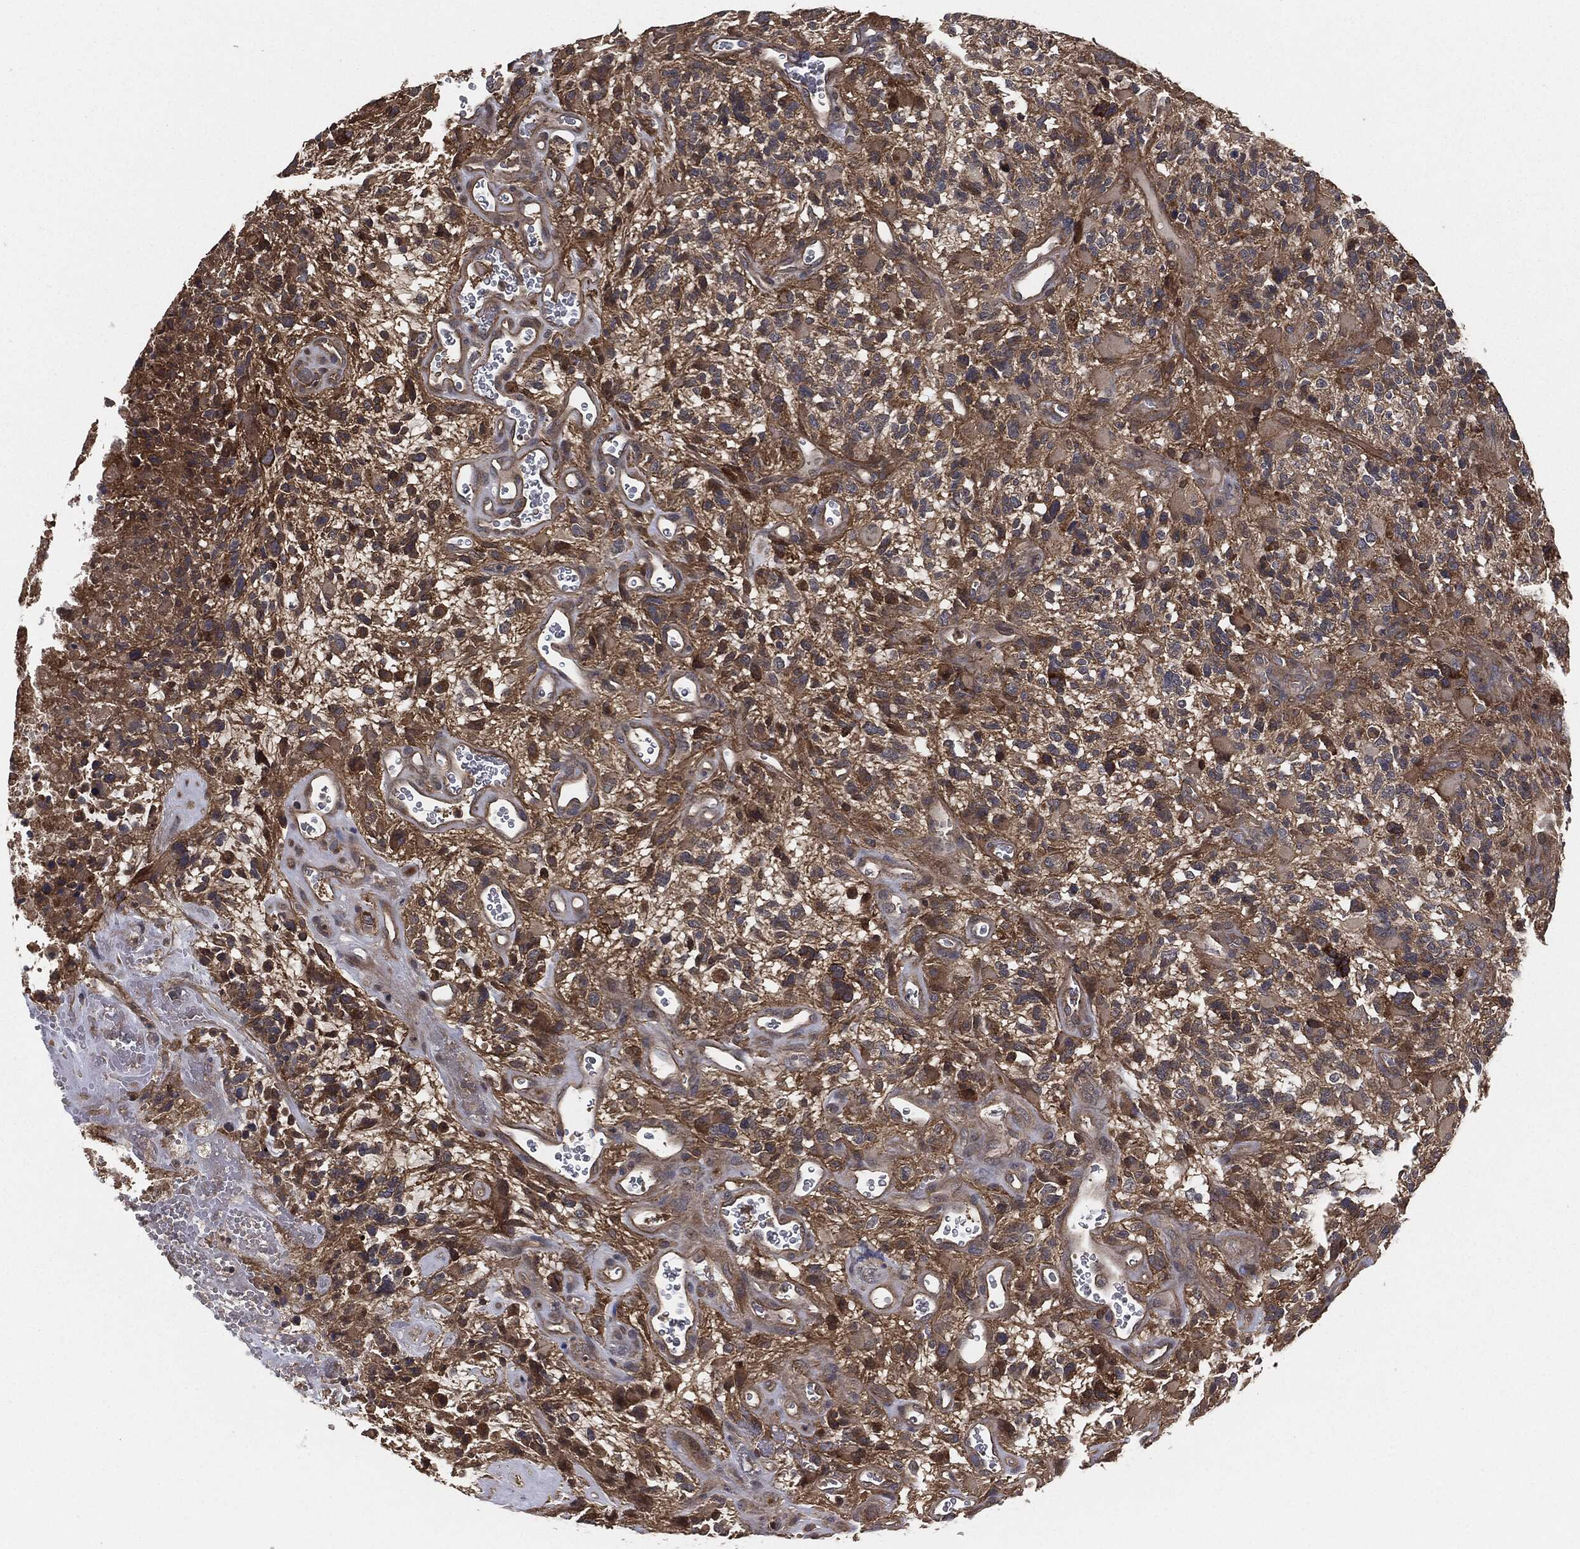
{"staining": {"intensity": "moderate", "quantity": "25%-75%", "location": "cytoplasmic/membranous"}, "tissue": "glioma", "cell_type": "Tumor cells", "image_type": "cancer", "snomed": [{"axis": "morphology", "description": "Glioma, malignant, High grade"}, {"axis": "topography", "description": "Brain"}], "caption": "Protein expression analysis of malignant glioma (high-grade) reveals moderate cytoplasmic/membranous positivity in approximately 25%-75% of tumor cells.", "gene": "ERBIN", "patient": {"sex": "female", "age": 71}}